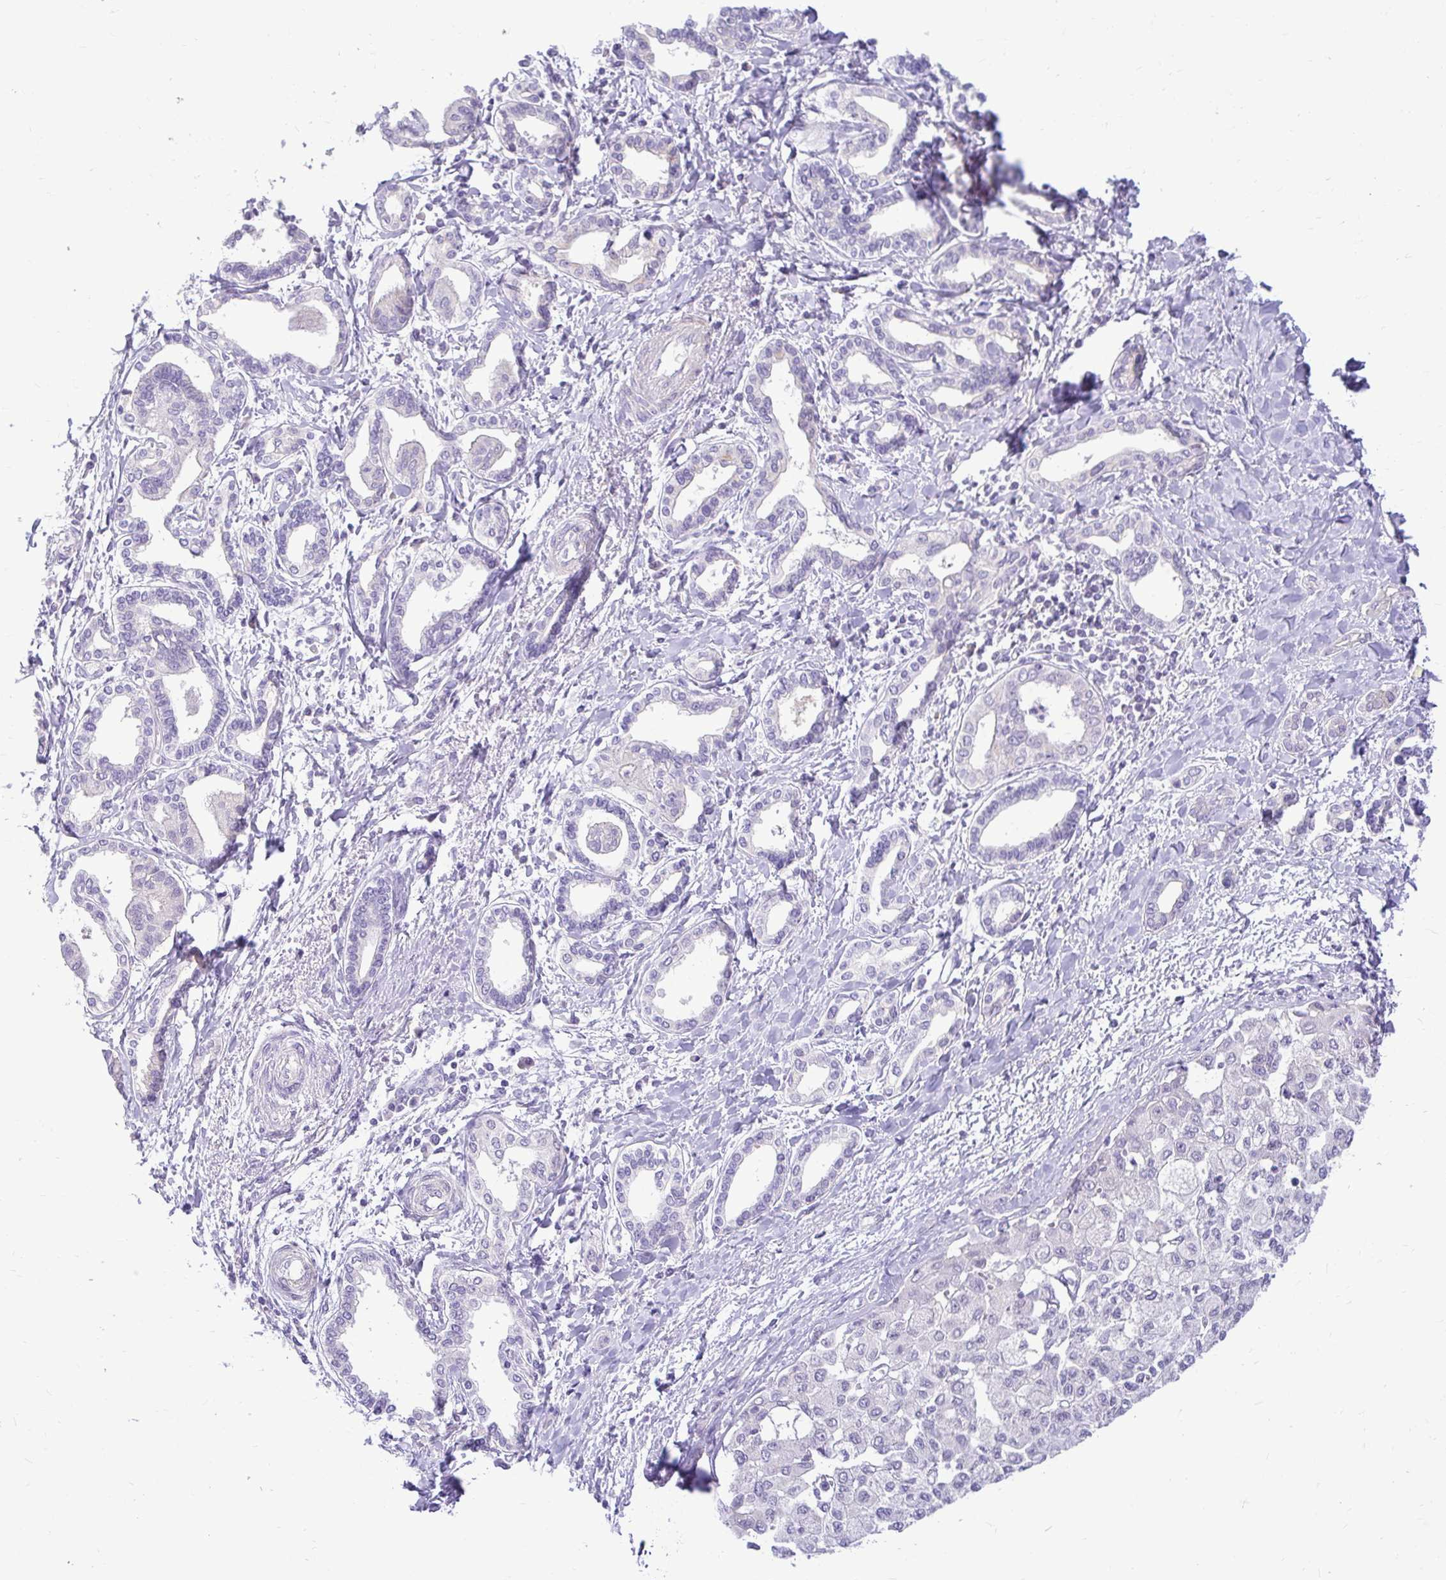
{"staining": {"intensity": "negative", "quantity": "none", "location": "none"}, "tissue": "liver cancer", "cell_type": "Tumor cells", "image_type": "cancer", "snomed": [{"axis": "morphology", "description": "Cholangiocarcinoma"}, {"axis": "topography", "description": "Liver"}], "caption": "IHC image of human liver cholangiocarcinoma stained for a protein (brown), which exhibits no positivity in tumor cells.", "gene": "PKN3", "patient": {"sex": "female", "age": 77}}